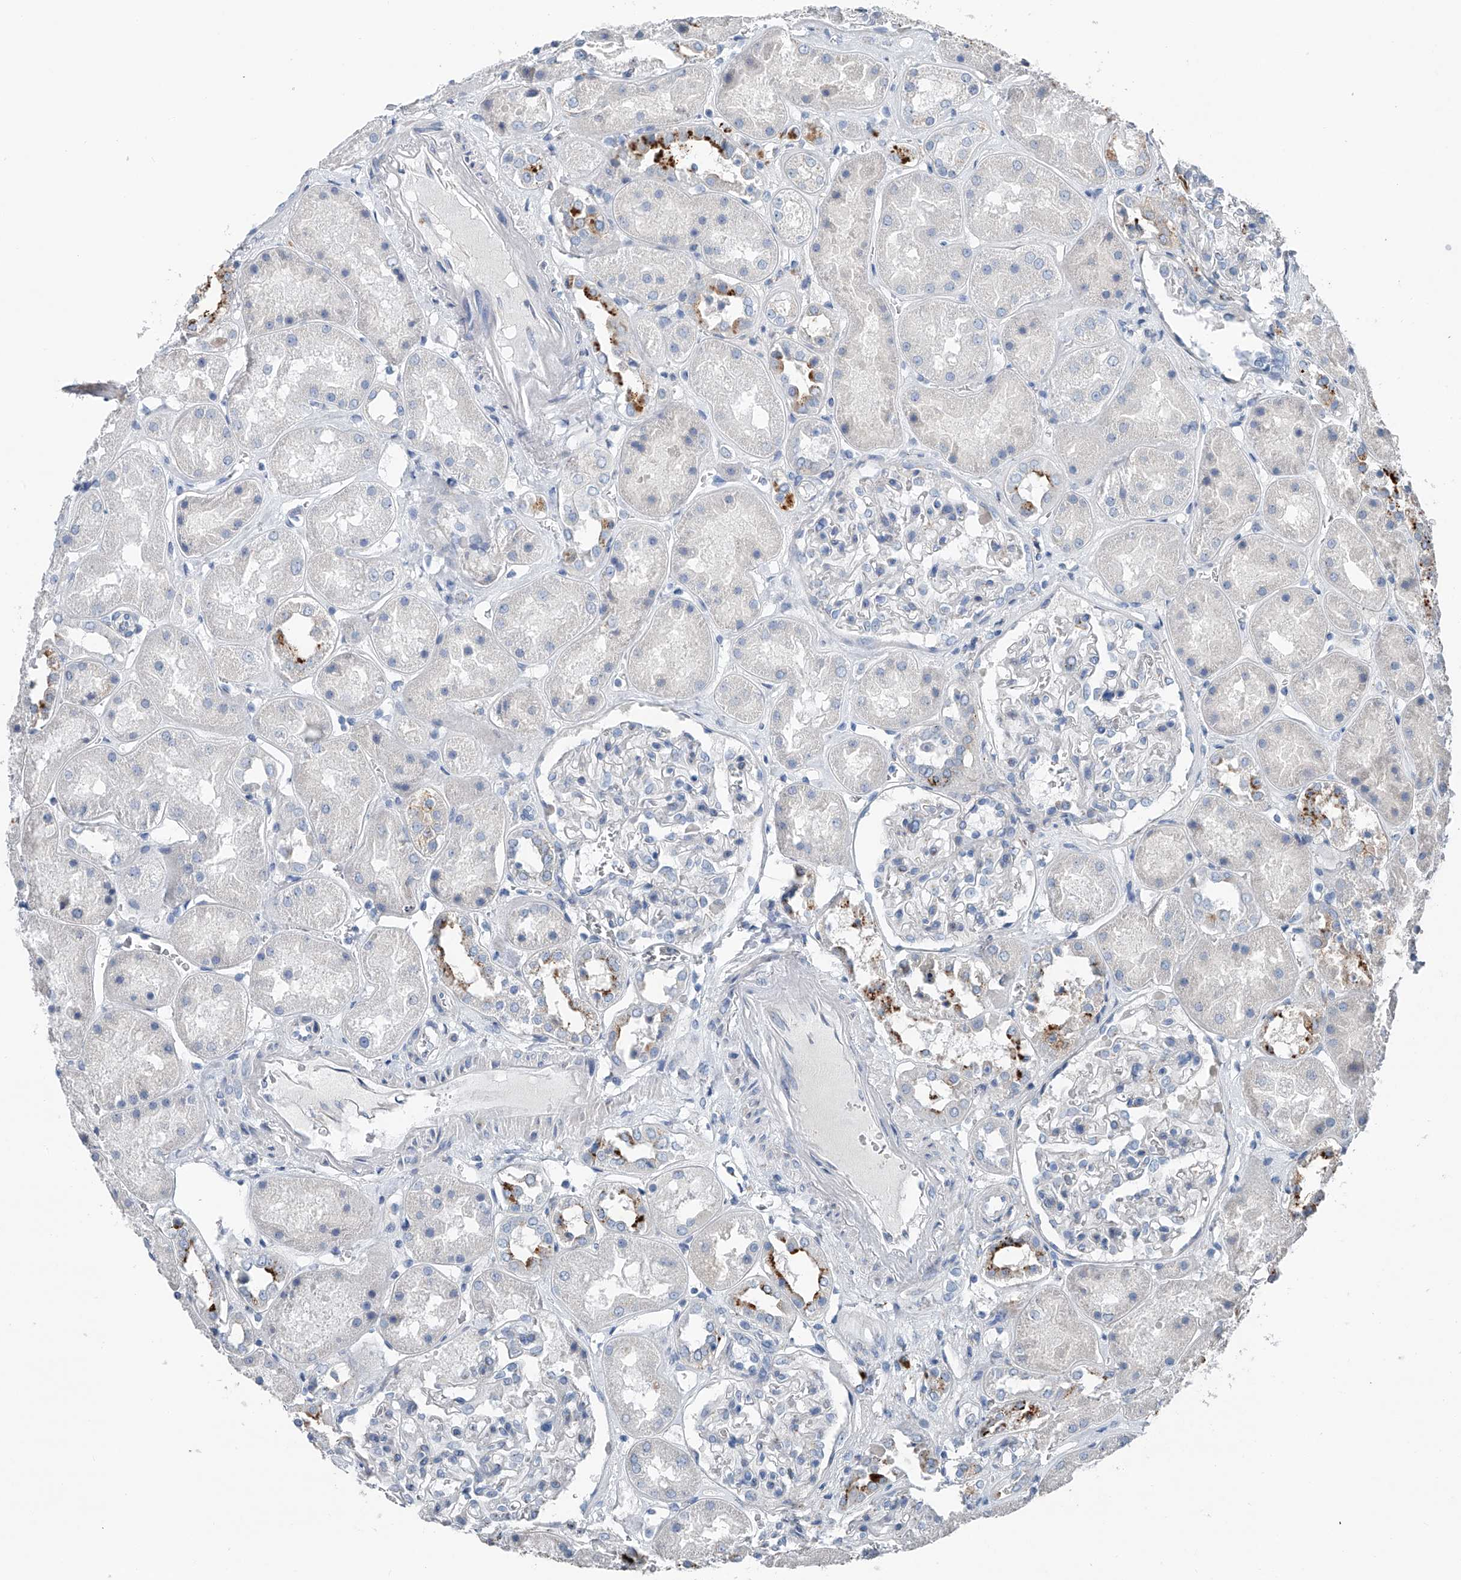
{"staining": {"intensity": "negative", "quantity": "none", "location": "none"}, "tissue": "kidney", "cell_type": "Cells in glomeruli", "image_type": "normal", "snomed": [{"axis": "morphology", "description": "Normal tissue, NOS"}, {"axis": "topography", "description": "Kidney"}], "caption": "There is no significant positivity in cells in glomeruli of kidney. Nuclei are stained in blue.", "gene": "ZNF772", "patient": {"sex": "male", "age": 70}}